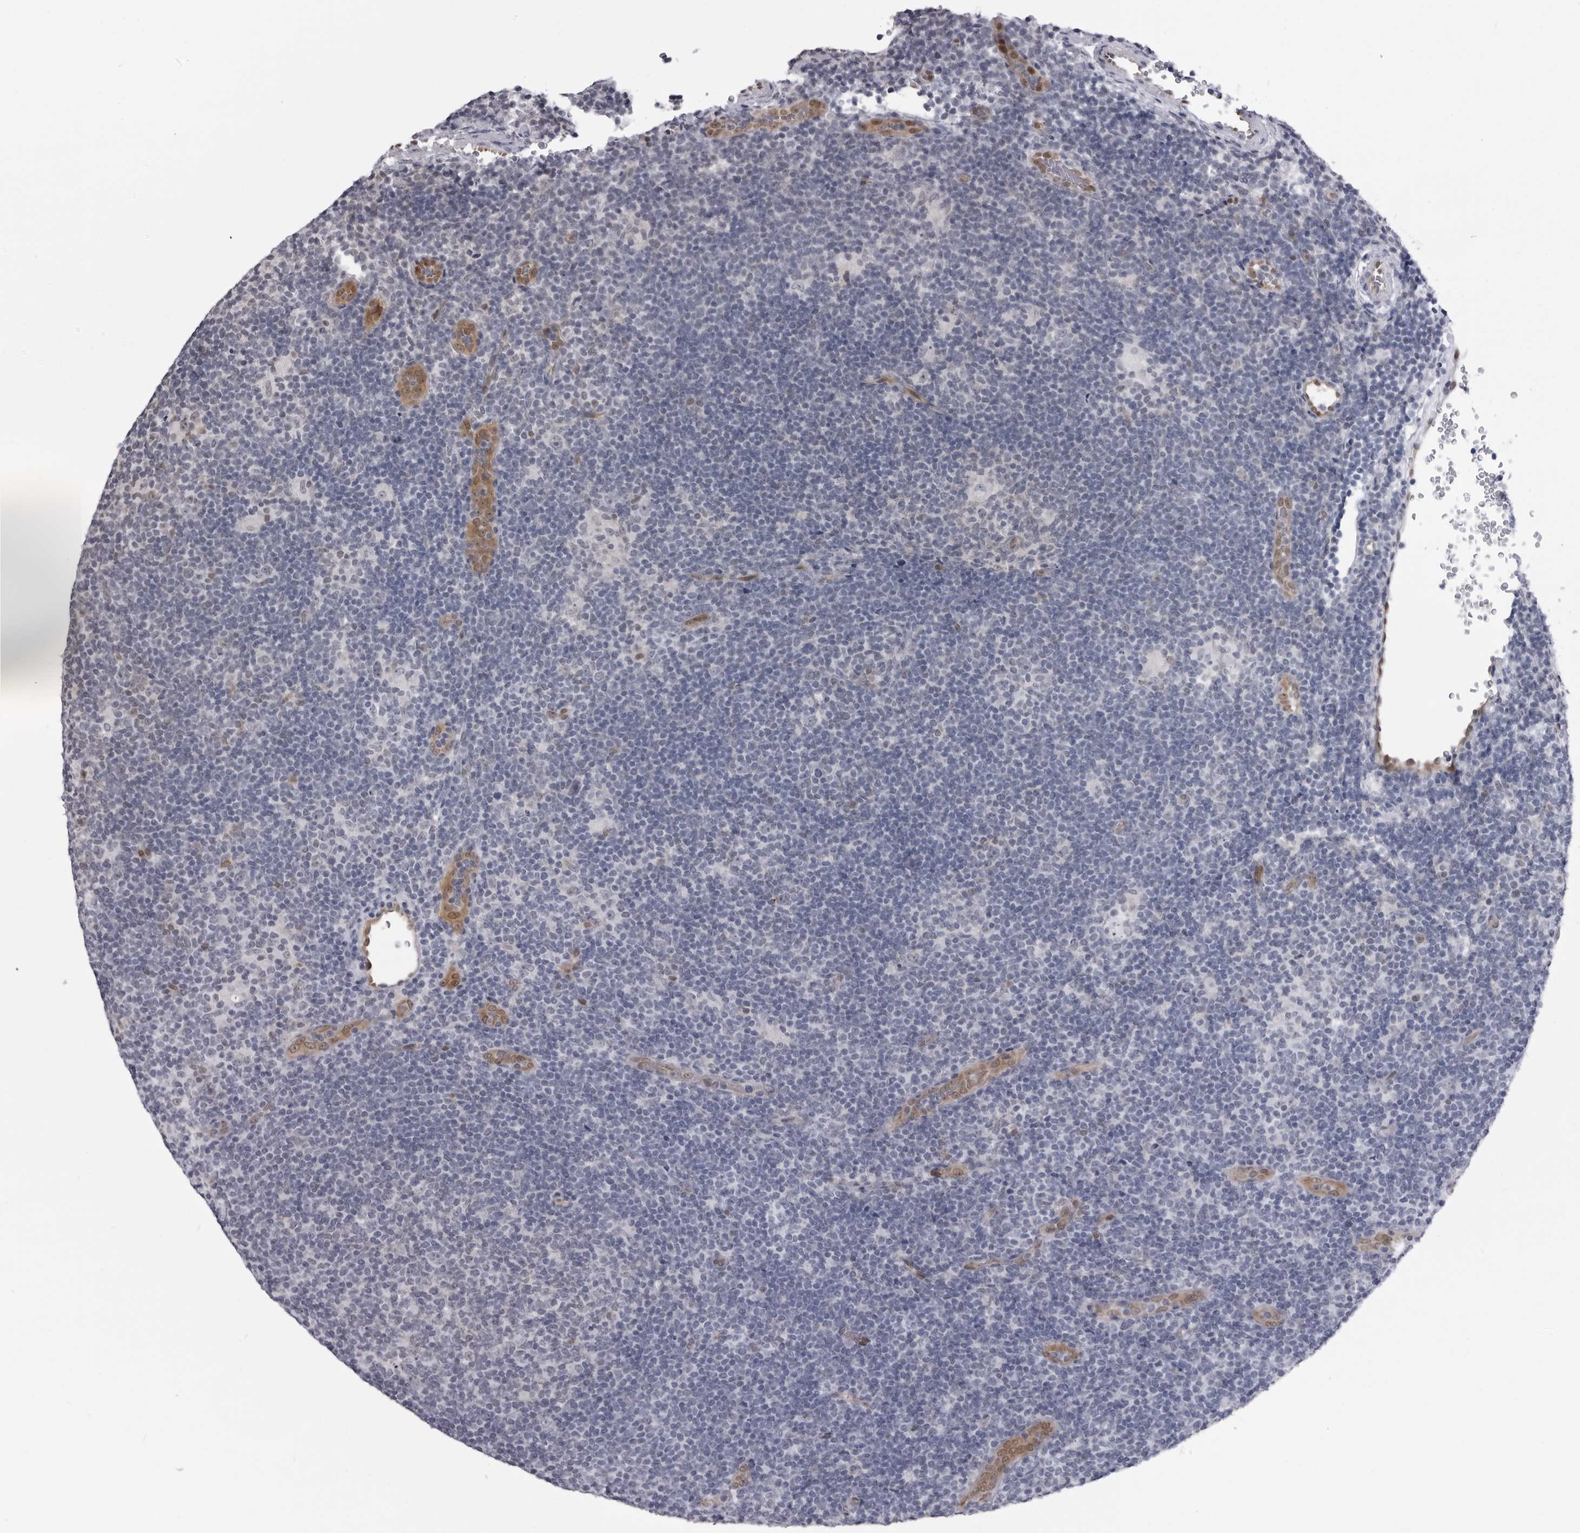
{"staining": {"intensity": "negative", "quantity": "none", "location": "none"}, "tissue": "lymphoma", "cell_type": "Tumor cells", "image_type": "cancer", "snomed": [{"axis": "morphology", "description": "Hodgkin's disease, NOS"}, {"axis": "topography", "description": "Lymph node"}], "caption": "The immunohistochemistry (IHC) histopathology image has no significant positivity in tumor cells of lymphoma tissue.", "gene": "MAPK12", "patient": {"sex": "female", "age": 57}}